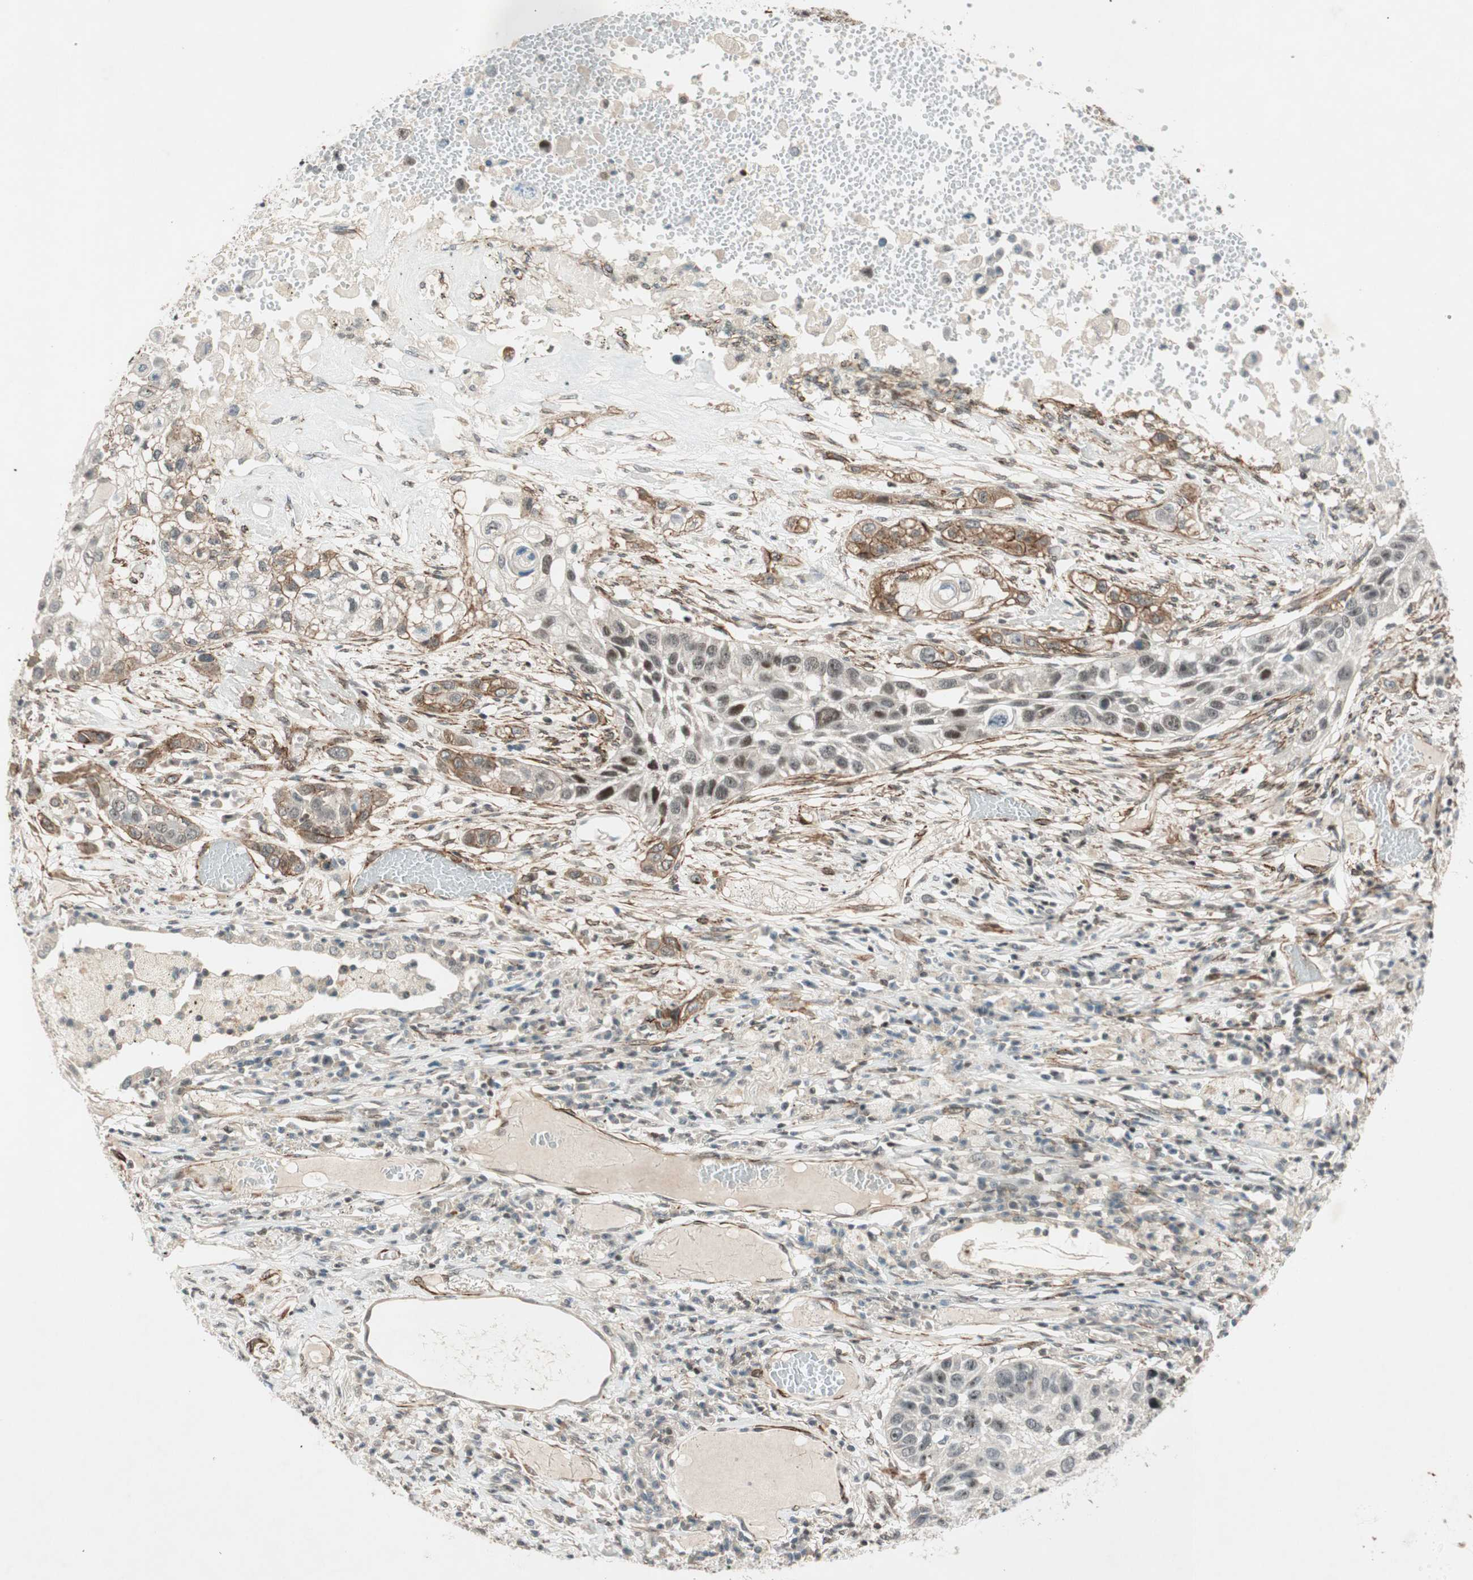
{"staining": {"intensity": "moderate", "quantity": "25%-75%", "location": "cytoplasmic/membranous"}, "tissue": "lung cancer", "cell_type": "Tumor cells", "image_type": "cancer", "snomed": [{"axis": "morphology", "description": "Squamous cell carcinoma, NOS"}, {"axis": "topography", "description": "Lung"}], "caption": "Immunohistochemistry staining of lung cancer, which displays medium levels of moderate cytoplasmic/membranous staining in approximately 25%-75% of tumor cells indicating moderate cytoplasmic/membranous protein staining. The staining was performed using DAB (3,3'-diaminobenzidine) (brown) for protein detection and nuclei were counterstained in hematoxylin (blue).", "gene": "CDK19", "patient": {"sex": "male", "age": 71}}